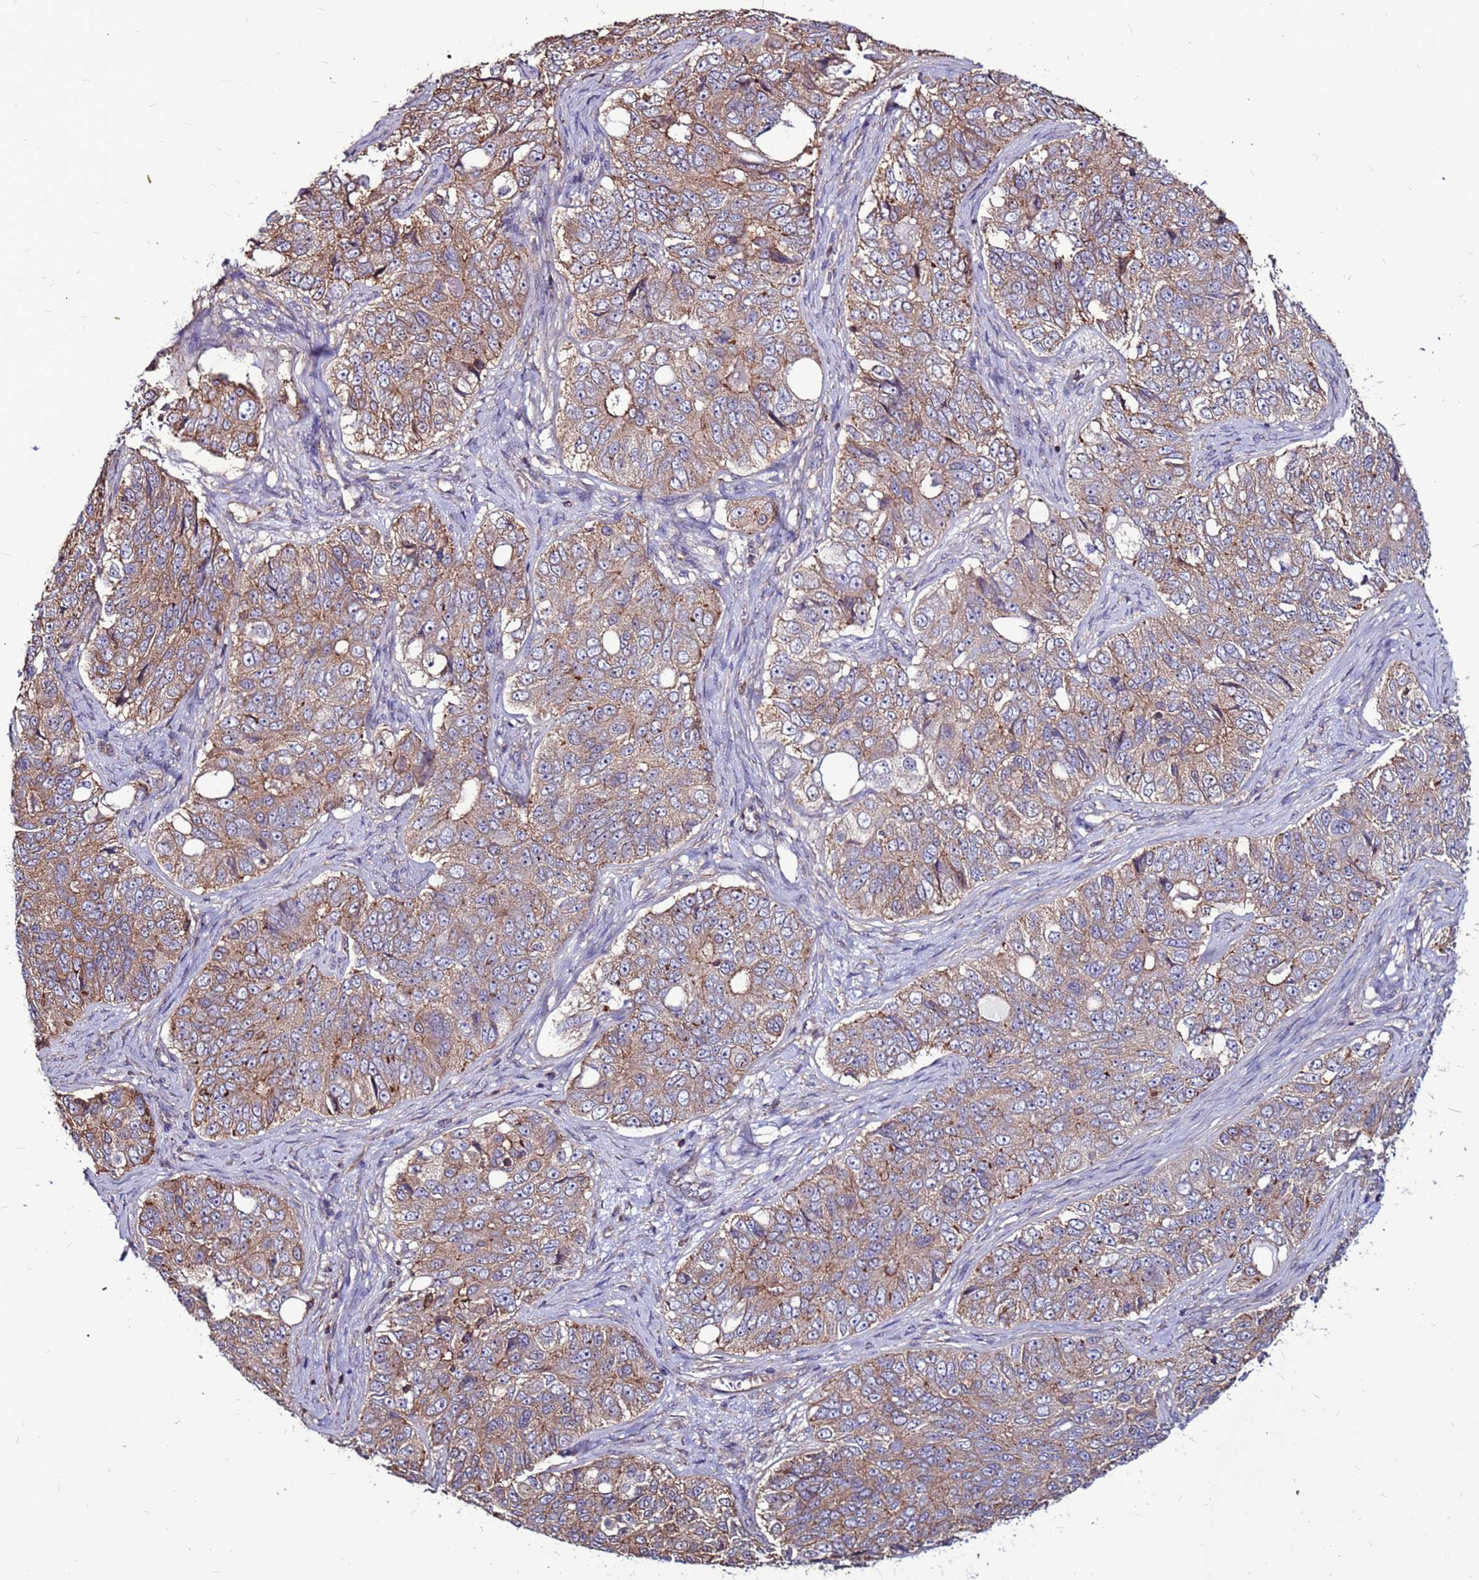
{"staining": {"intensity": "moderate", "quantity": ">75%", "location": "cytoplasmic/membranous"}, "tissue": "ovarian cancer", "cell_type": "Tumor cells", "image_type": "cancer", "snomed": [{"axis": "morphology", "description": "Carcinoma, endometroid"}, {"axis": "topography", "description": "Ovary"}], "caption": "A brown stain highlights moderate cytoplasmic/membranous expression of a protein in human ovarian cancer tumor cells.", "gene": "NRN1L", "patient": {"sex": "female", "age": 51}}